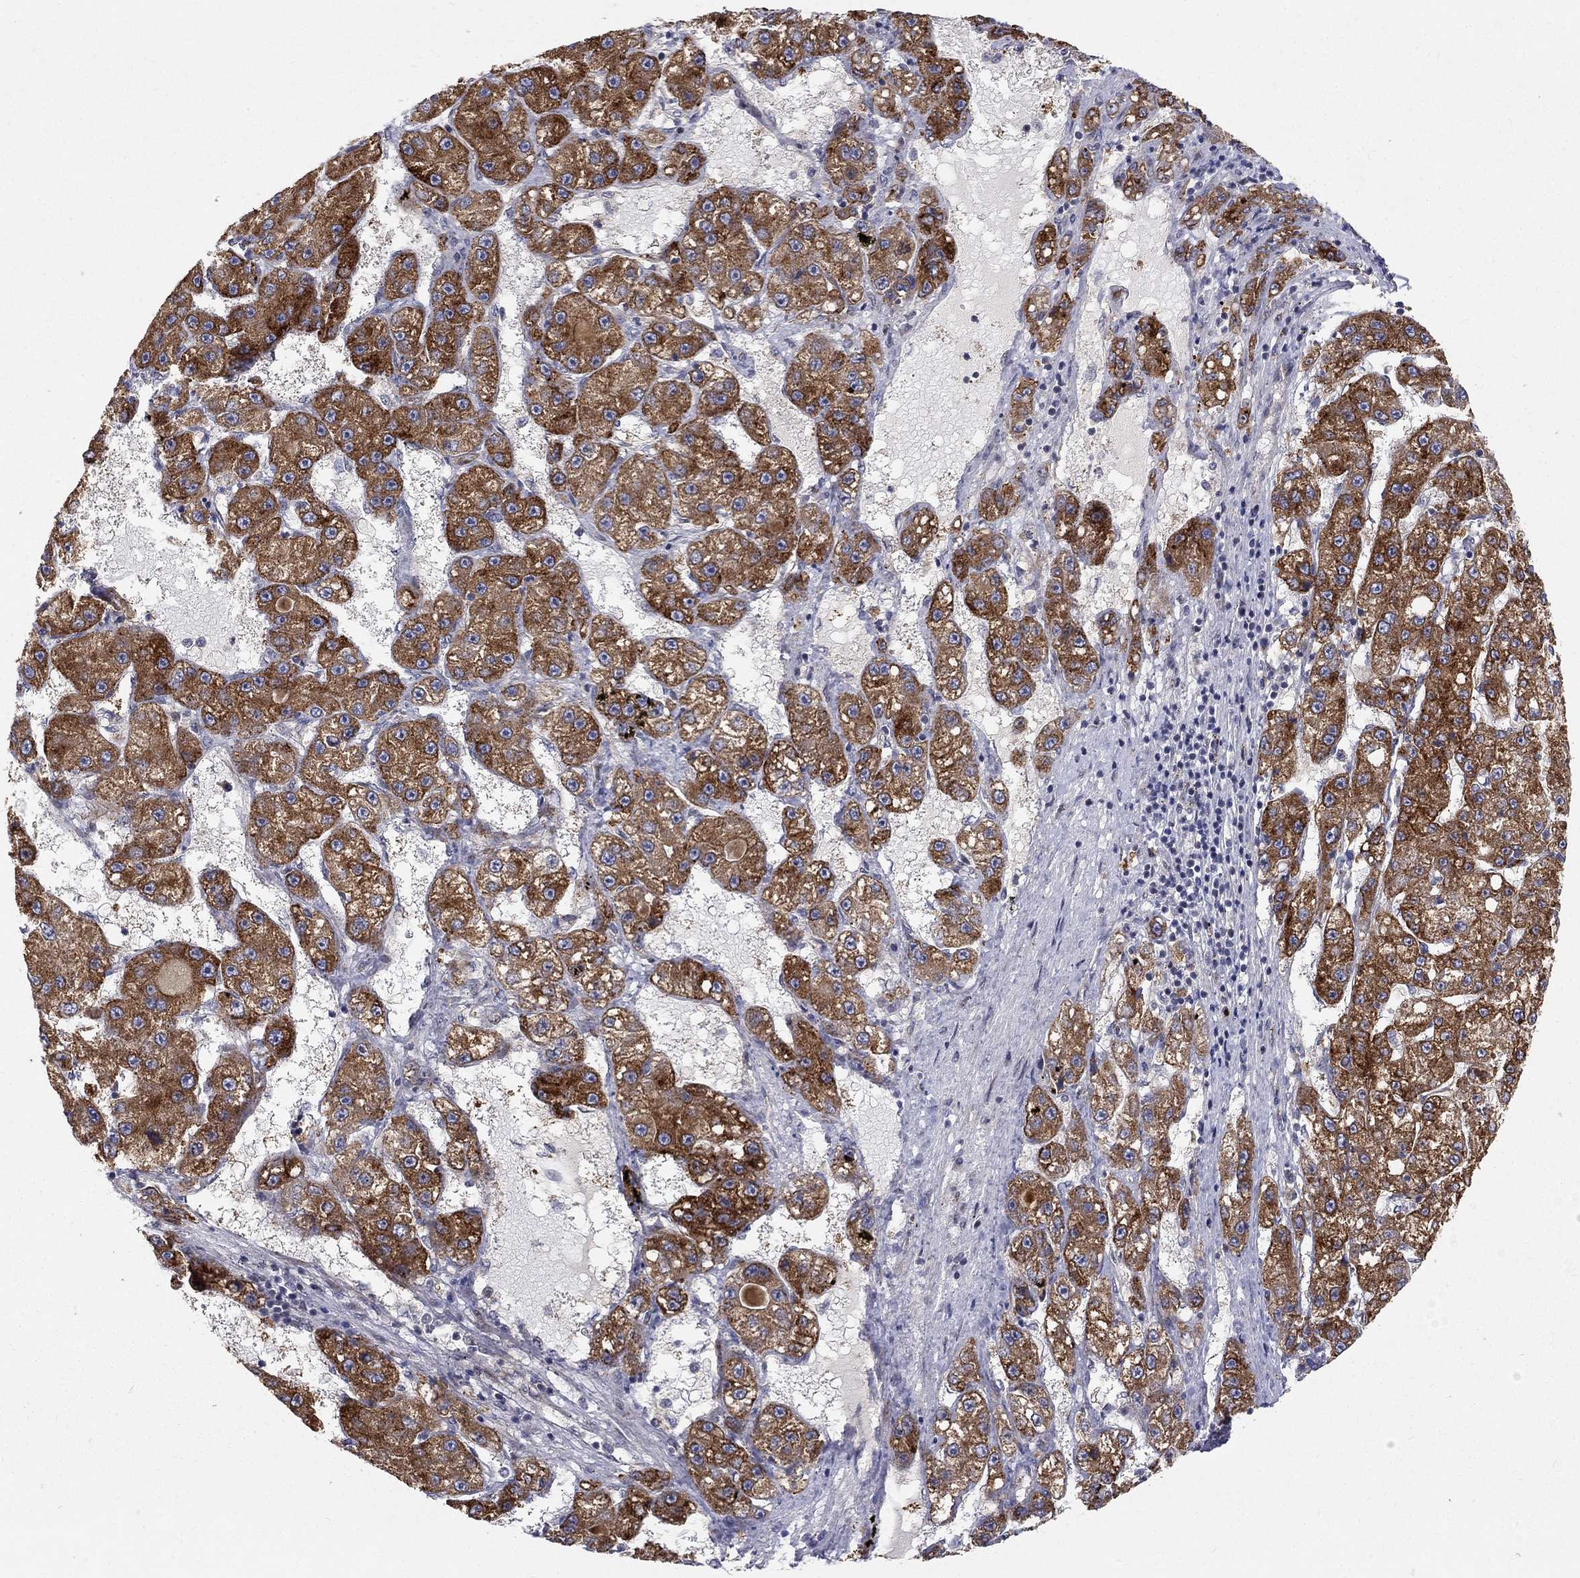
{"staining": {"intensity": "strong", "quantity": ">75%", "location": "cytoplasmic/membranous"}, "tissue": "liver cancer", "cell_type": "Tumor cells", "image_type": "cancer", "snomed": [{"axis": "morphology", "description": "Carcinoma, Hepatocellular, NOS"}, {"axis": "topography", "description": "Liver"}], "caption": "Immunohistochemistry histopathology image of human liver hepatocellular carcinoma stained for a protein (brown), which shows high levels of strong cytoplasmic/membranous expression in approximately >75% of tumor cells.", "gene": "WDR19", "patient": {"sex": "female", "age": 65}}